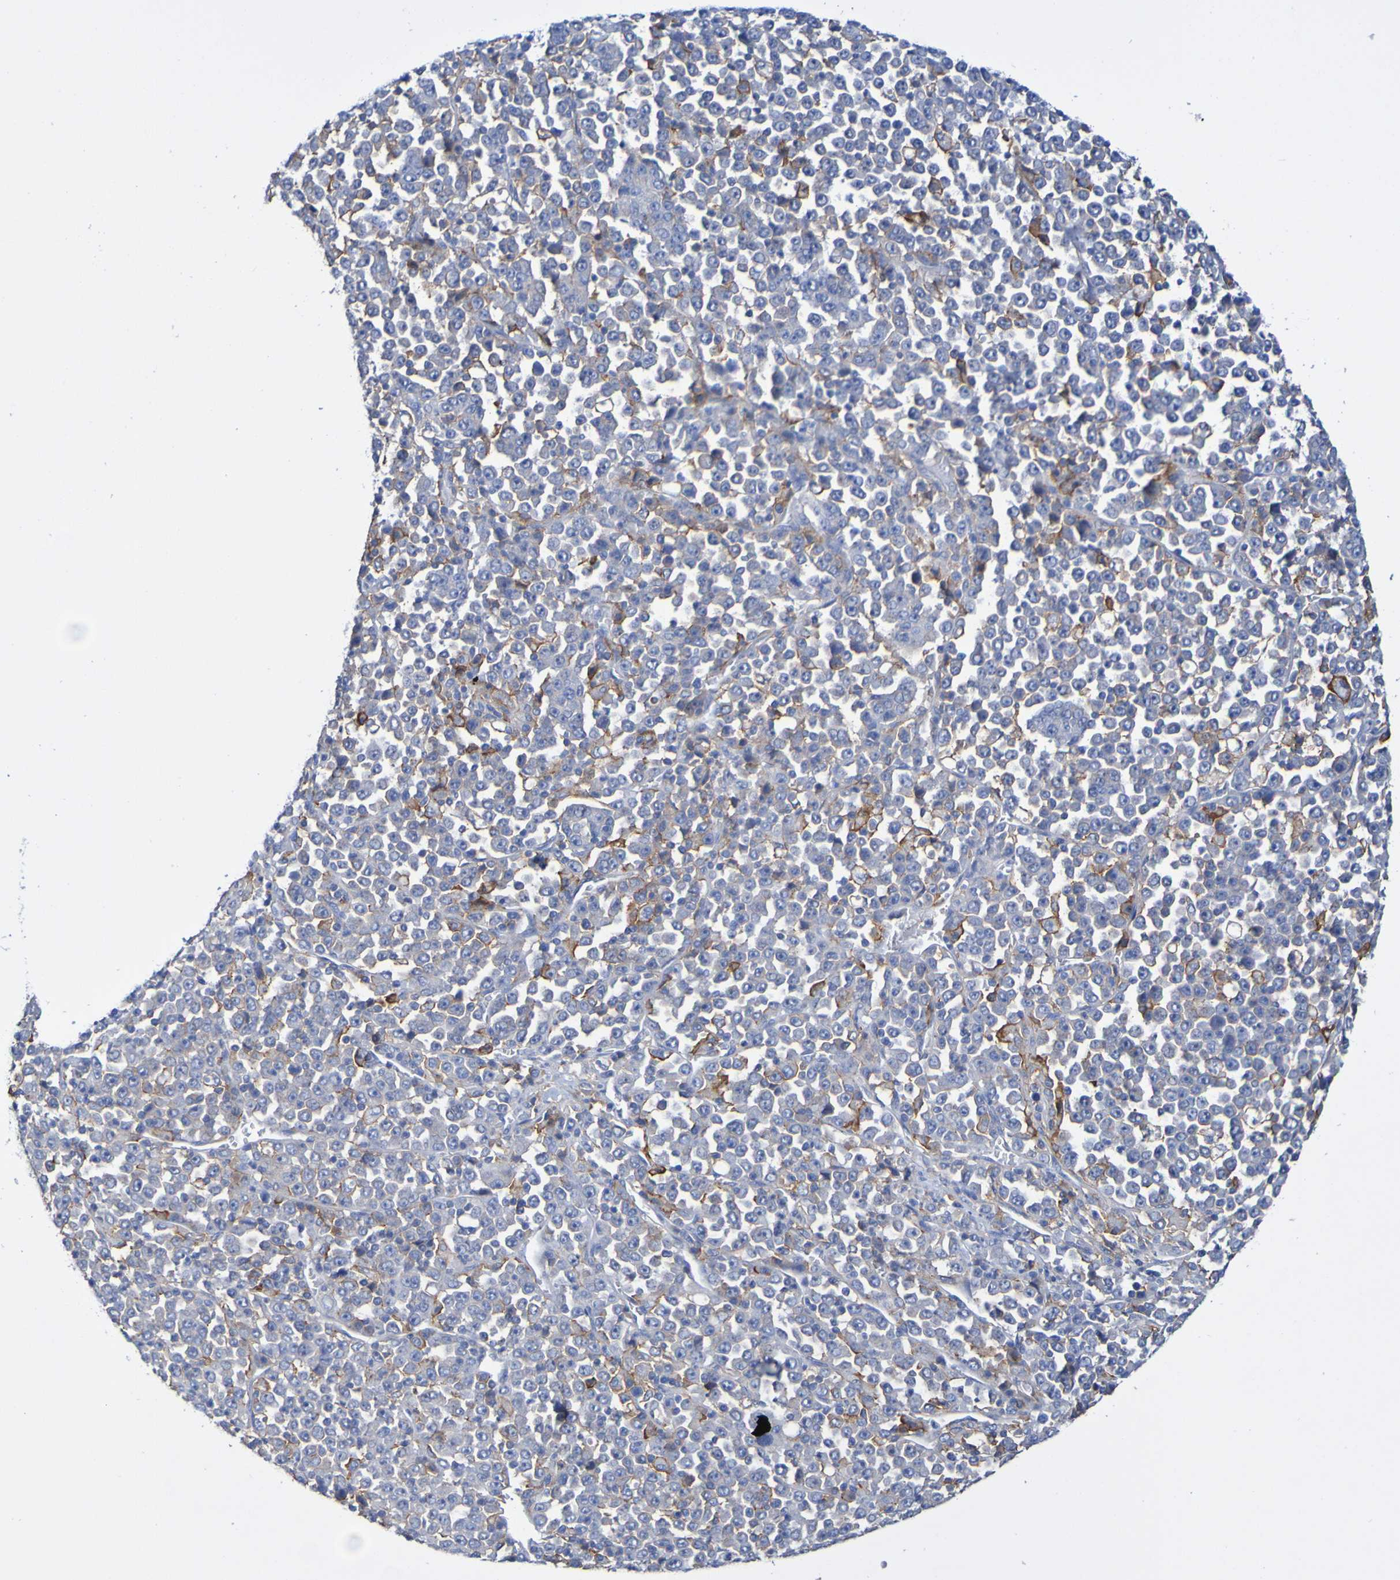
{"staining": {"intensity": "negative", "quantity": "none", "location": "none"}, "tissue": "stomach cancer", "cell_type": "Tumor cells", "image_type": "cancer", "snomed": [{"axis": "morphology", "description": "Normal tissue, NOS"}, {"axis": "morphology", "description": "Adenocarcinoma, NOS"}, {"axis": "topography", "description": "Stomach, upper"}, {"axis": "topography", "description": "Stomach"}], "caption": "Human stomach adenocarcinoma stained for a protein using IHC shows no staining in tumor cells.", "gene": "SLC3A2", "patient": {"sex": "male", "age": 59}}